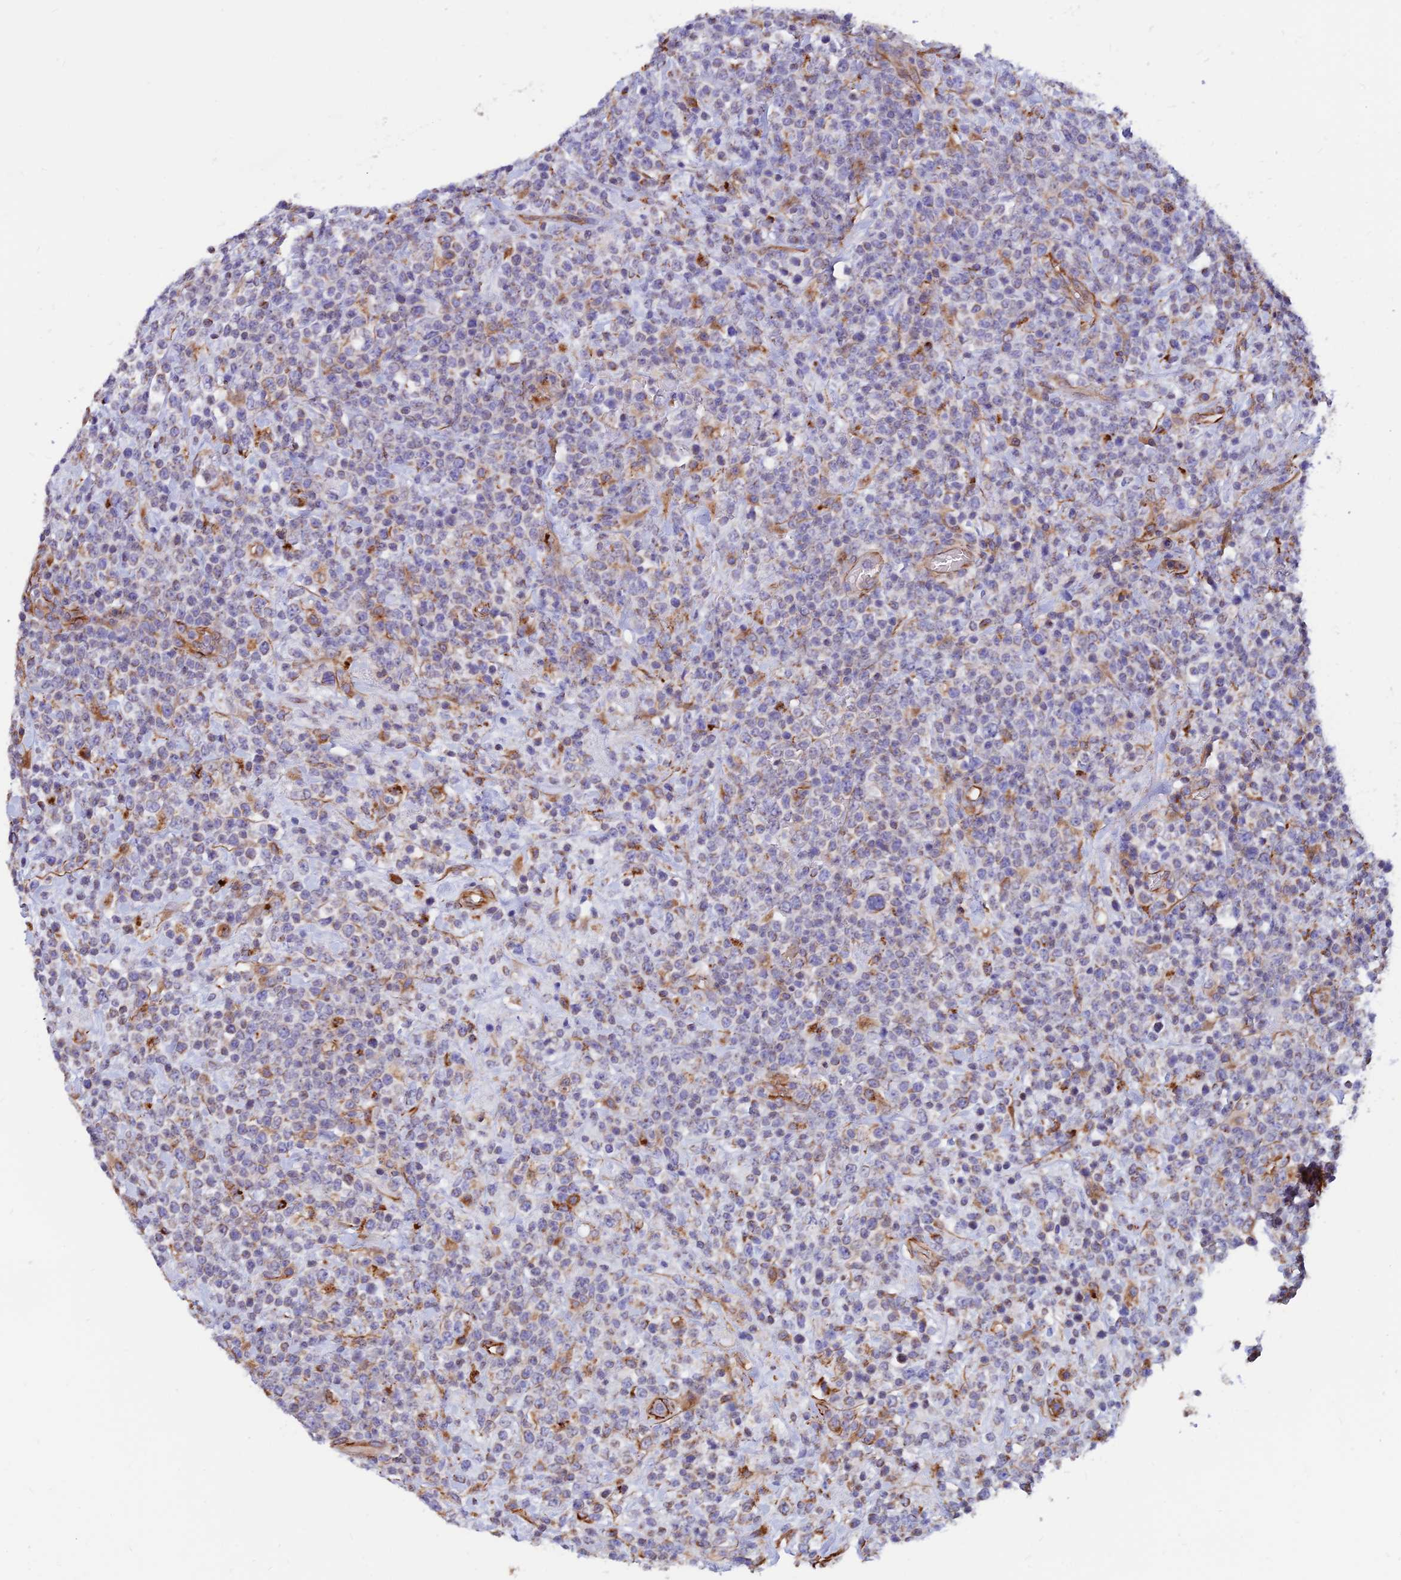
{"staining": {"intensity": "moderate", "quantity": "<25%", "location": "cytoplasmic/membranous"}, "tissue": "lymphoma", "cell_type": "Tumor cells", "image_type": "cancer", "snomed": [{"axis": "morphology", "description": "Malignant lymphoma, non-Hodgkin's type, High grade"}, {"axis": "topography", "description": "Colon"}], "caption": "The image exhibits a brown stain indicating the presence of a protein in the cytoplasmic/membranous of tumor cells in lymphoma.", "gene": "CDK18", "patient": {"sex": "female", "age": 53}}